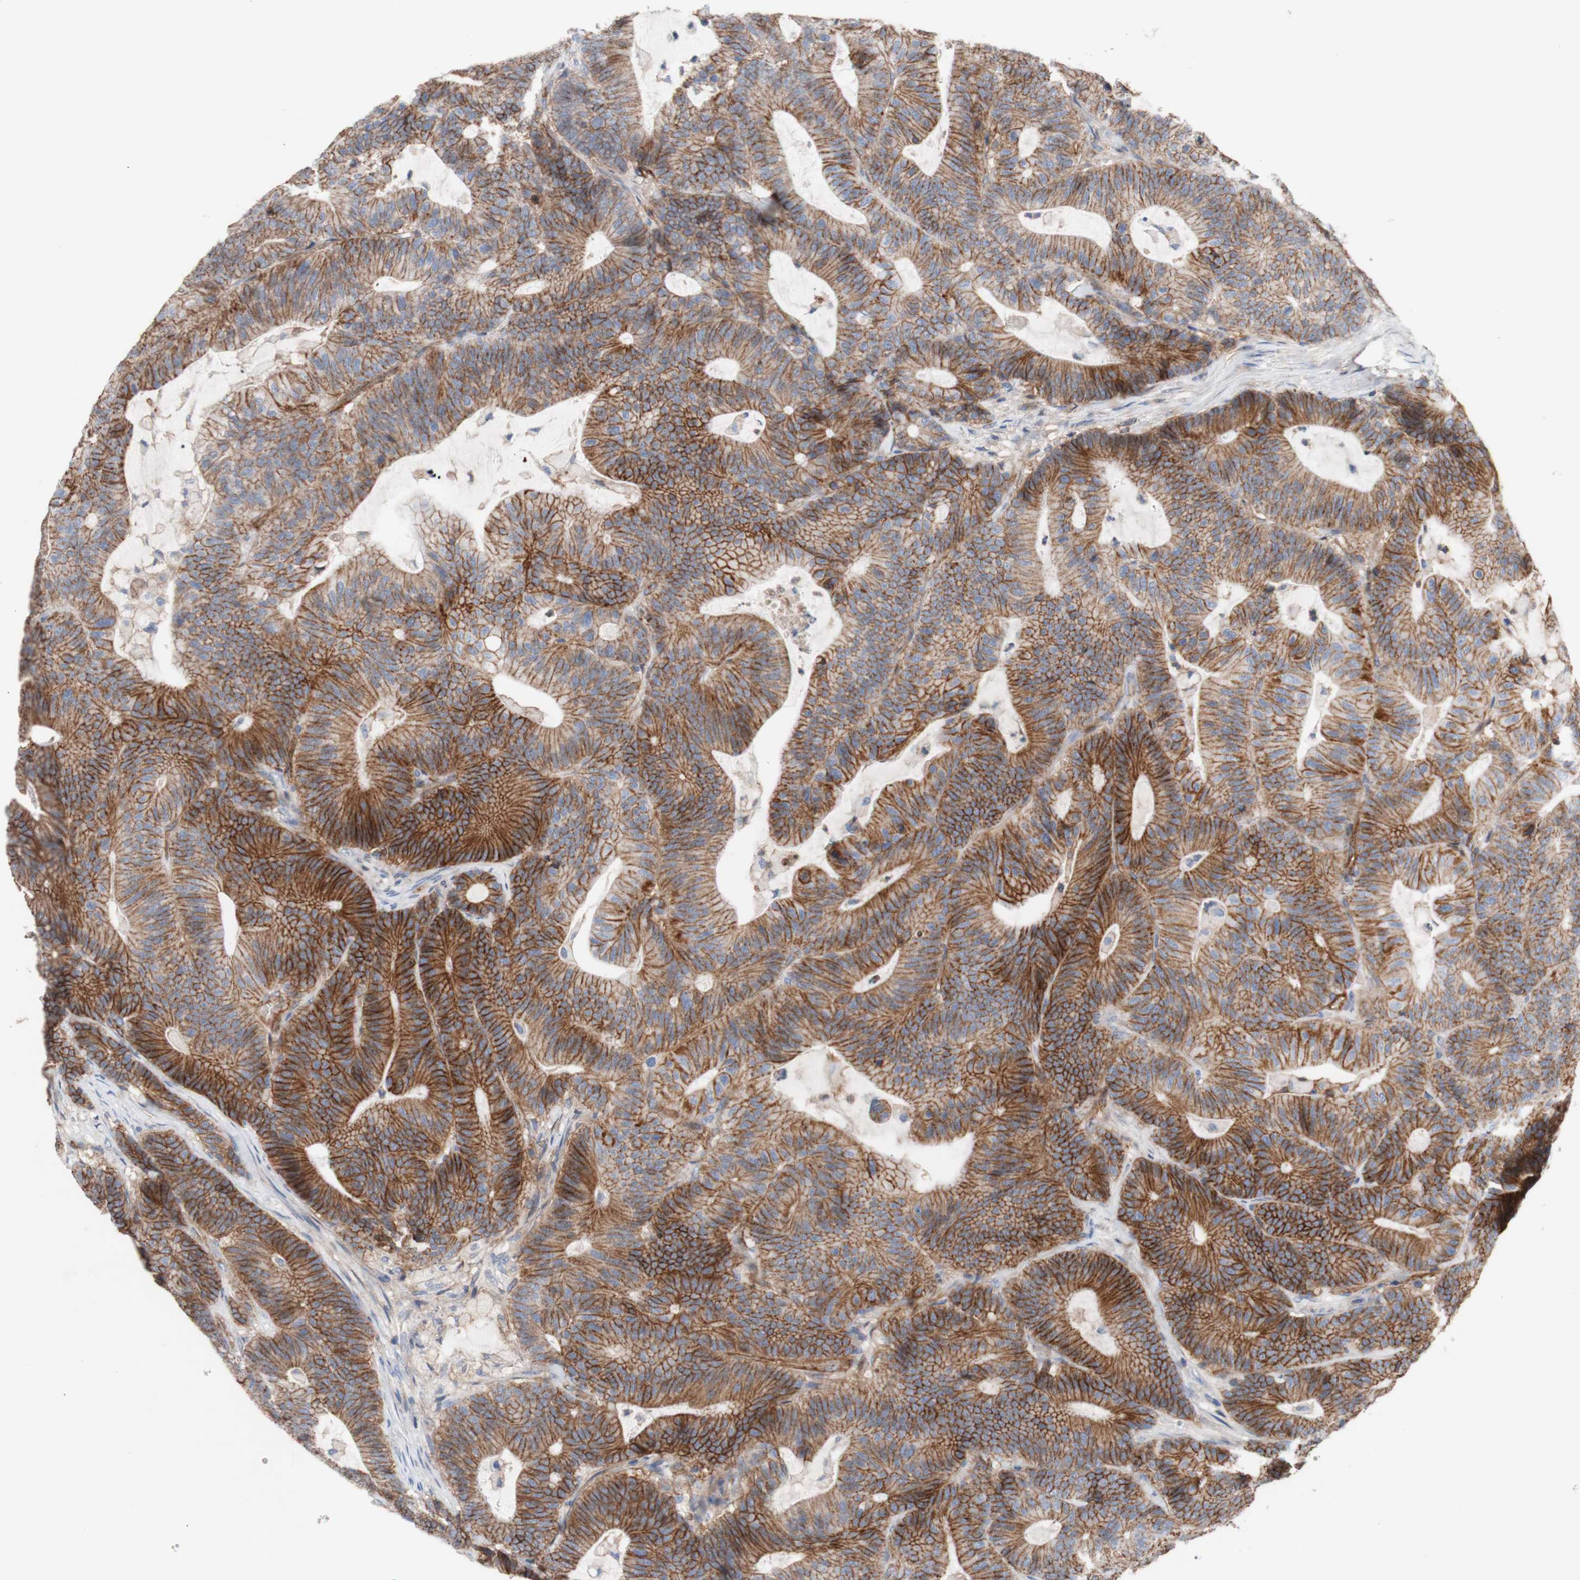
{"staining": {"intensity": "strong", "quantity": ">75%", "location": "cytoplasmic/membranous"}, "tissue": "colorectal cancer", "cell_type": "Tumor cells", "image_type": "cancer", "snomed": [{"axis": "morphology", "description": "Adenocarcinoma, NOS"}, {"axis": "topography", "description": "Colon"}], "caption": "This is a histology image of immunohistochemistry (IHC) staining of colorectal cancer, which shows strong positivity in the cytoplasmic/membranous of tumor cells.", "gene": "ATP2A3", "patient": {"sex": "female", "age": 84}}